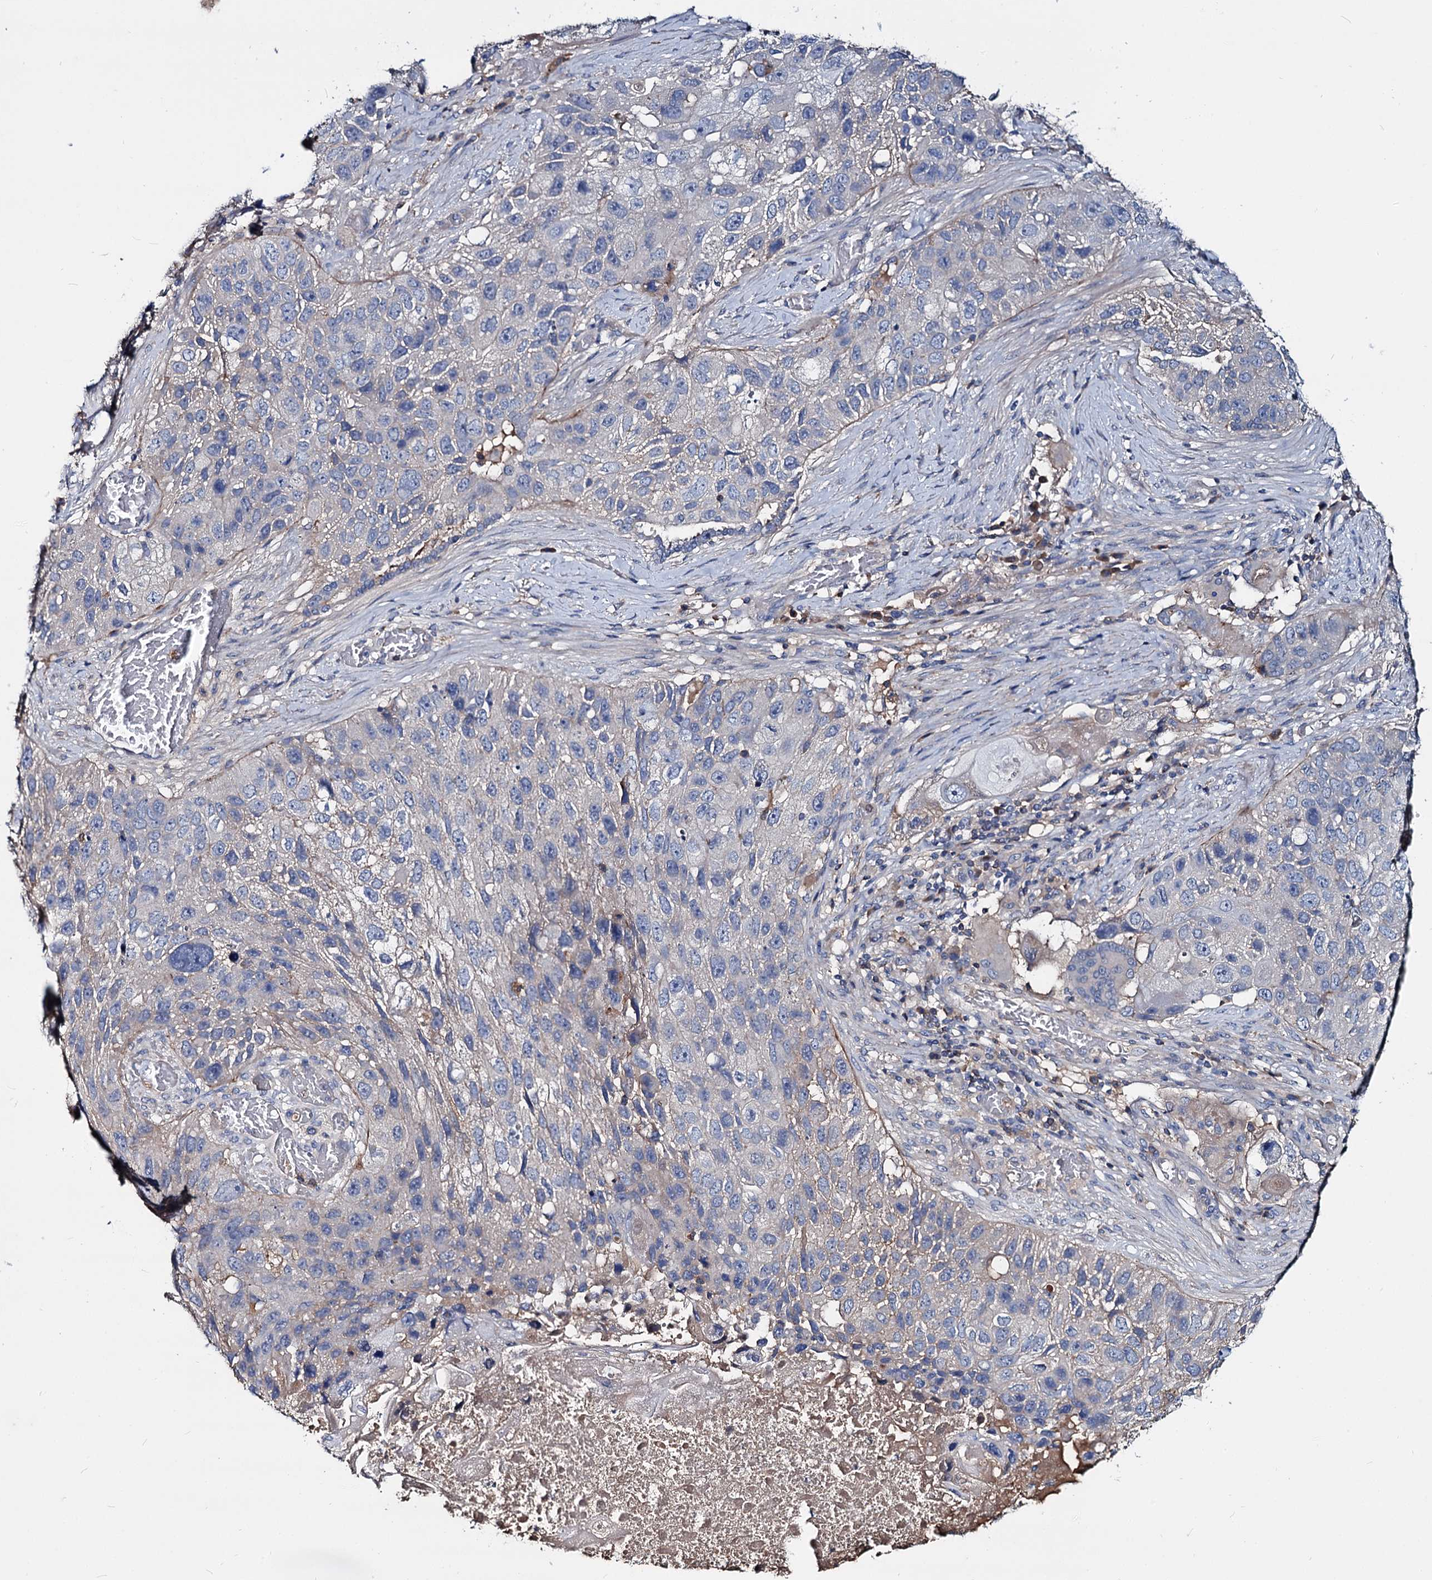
{"staining": {"intensity": "negative", "quantity": "none", "location": "none"}, "tissue": "lung cancer", "cell_type": "Tumor cells", "image_type": "cancer", "snomed": [{"axis": "morphology", "description": "Squamous cell carcinoma, NOS"}, {"axis": "topography", "description": "Lung"}], "caption": "Lung cancer (squamous cell carcinoma) stained for a protein using immunohistochemistry (IHC) shows no expression tumor cells.", "gene": "ACY3", "patient": {"sex": "male", "age": 61}}